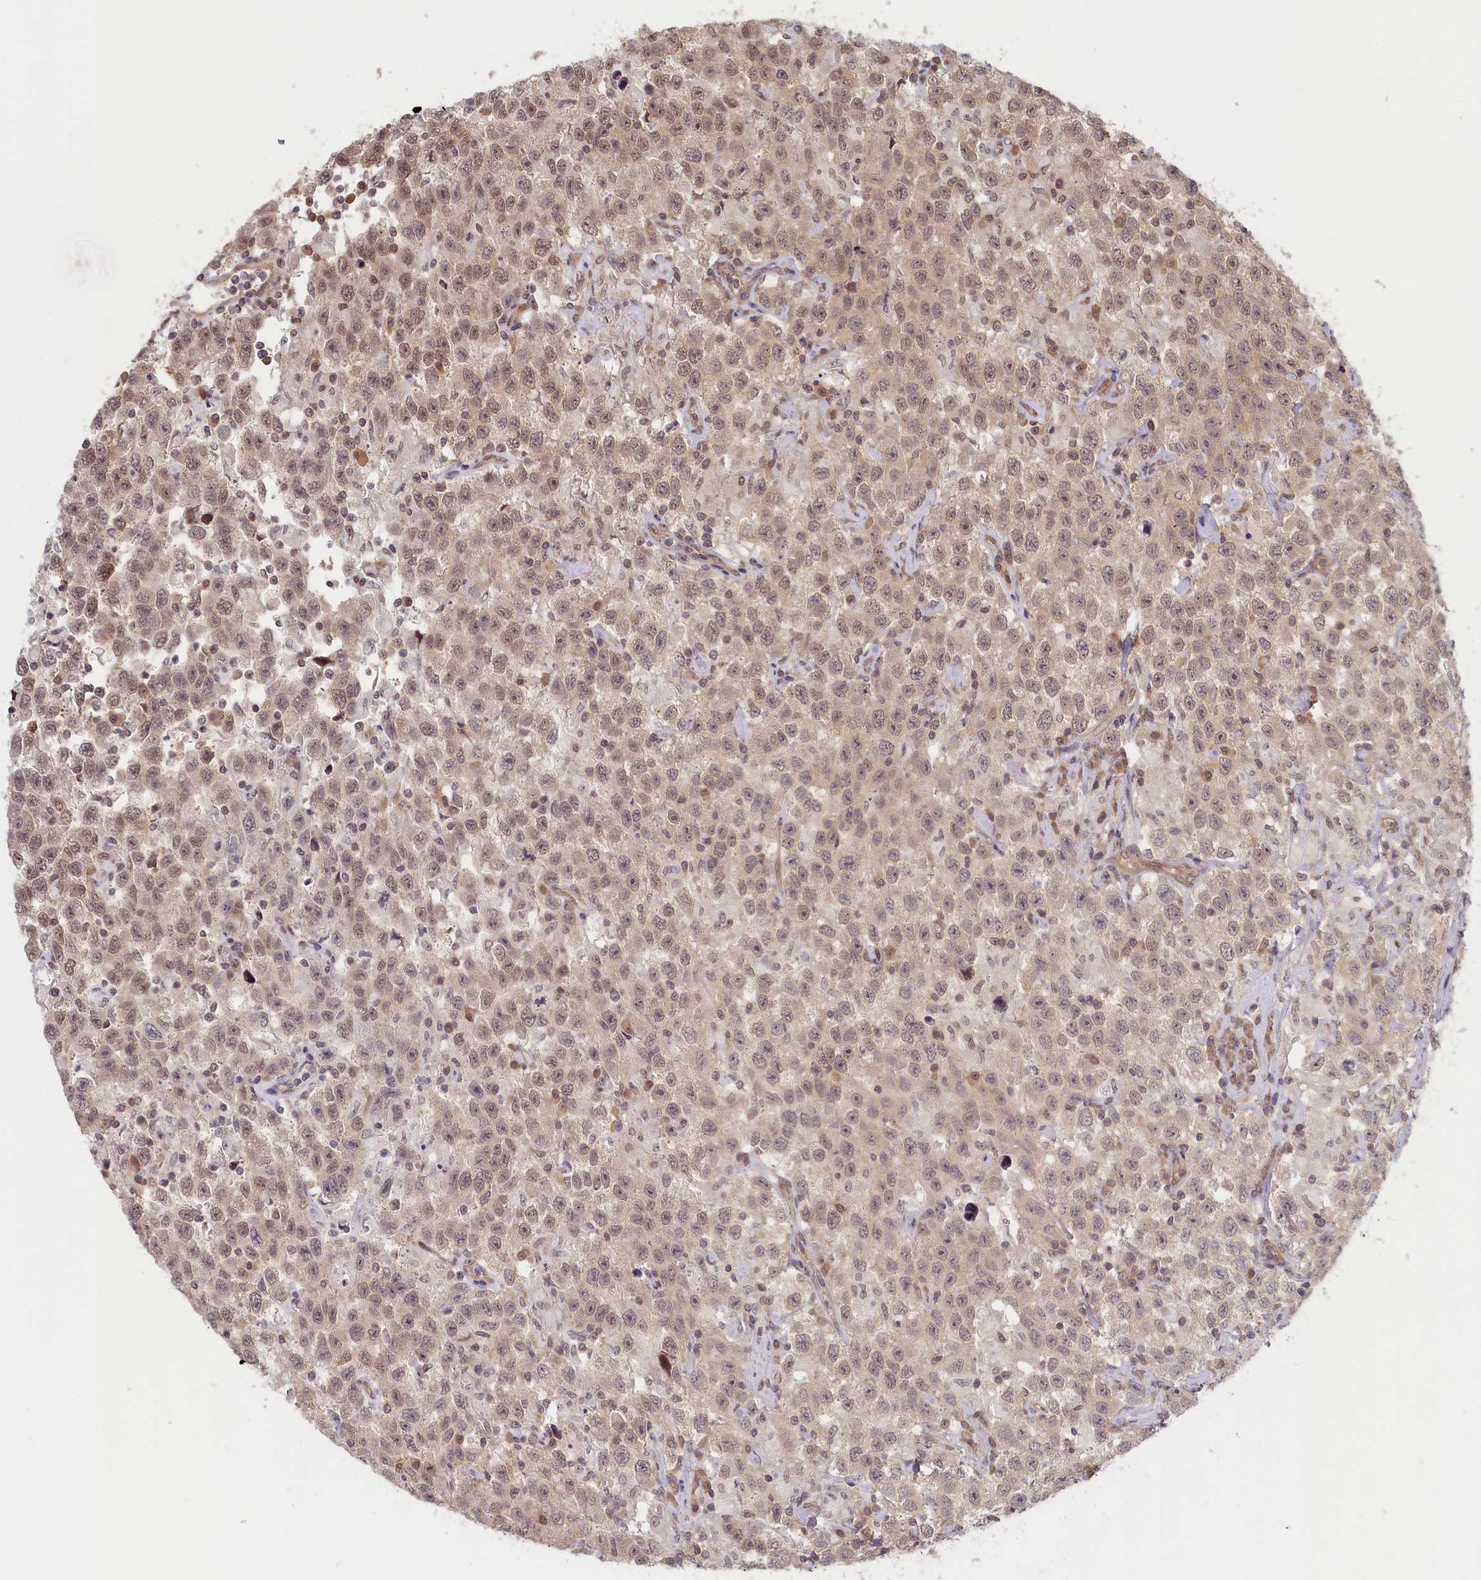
{"staining": {"intensity": "weak", "quantity": ">75%", "location": "cytoplasmic/membranous,nuclear"}, "tissue": "testis cancer", "cell_type": "Tumor cells", "image_type": "cancer", "snomed": [{"axis": "morphology", "description": "Seminoma, NOS"}, {"axis": "topography", "description": "Testis"}], "caption": "Tumor cells reveal low levels of weak cytoplasmic/membranous and nuclear staining in about >75% of cells in seminoma (testis).", "gene": "C19orf44", "patient": {"sex": "male", "age": 41}}